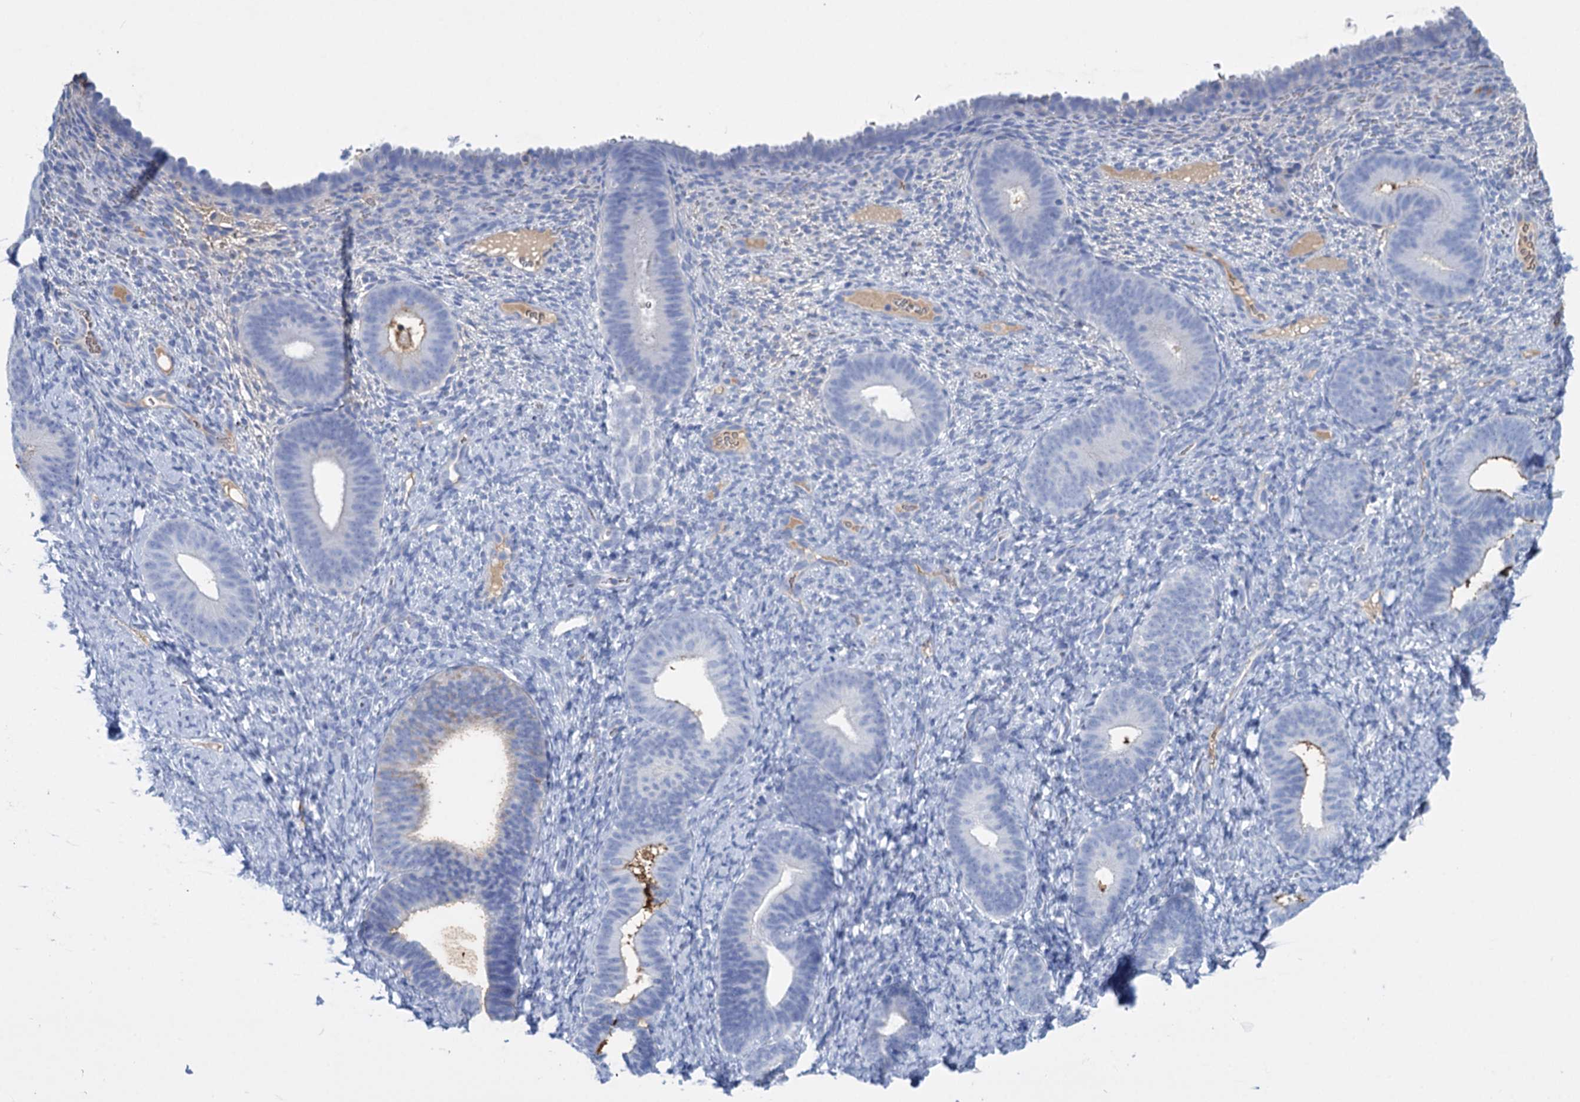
{"staining": {"intensity": "negative", "quantity": "none", "location": "none"}, "tissue": "endometrium", "cell_type": "Cells in endometrial stroma", "image_type": "normal", "snomed": [{"axis": "morphology", "description": "Normal tissue, NOS"}, {"axis": "topography", "description": "Endometrium"}], "caption": "Image shows no protein positivity in cells in endometrial stroma of unremarkable endometrium. The staining was performed using DAB to visualize the protein expression in brown, while the nuclei were stained in blue with hematoxylin (Magnification: 20x).", "gene": "FBXW12", "patient": {"sex": "female", "age": 65}}